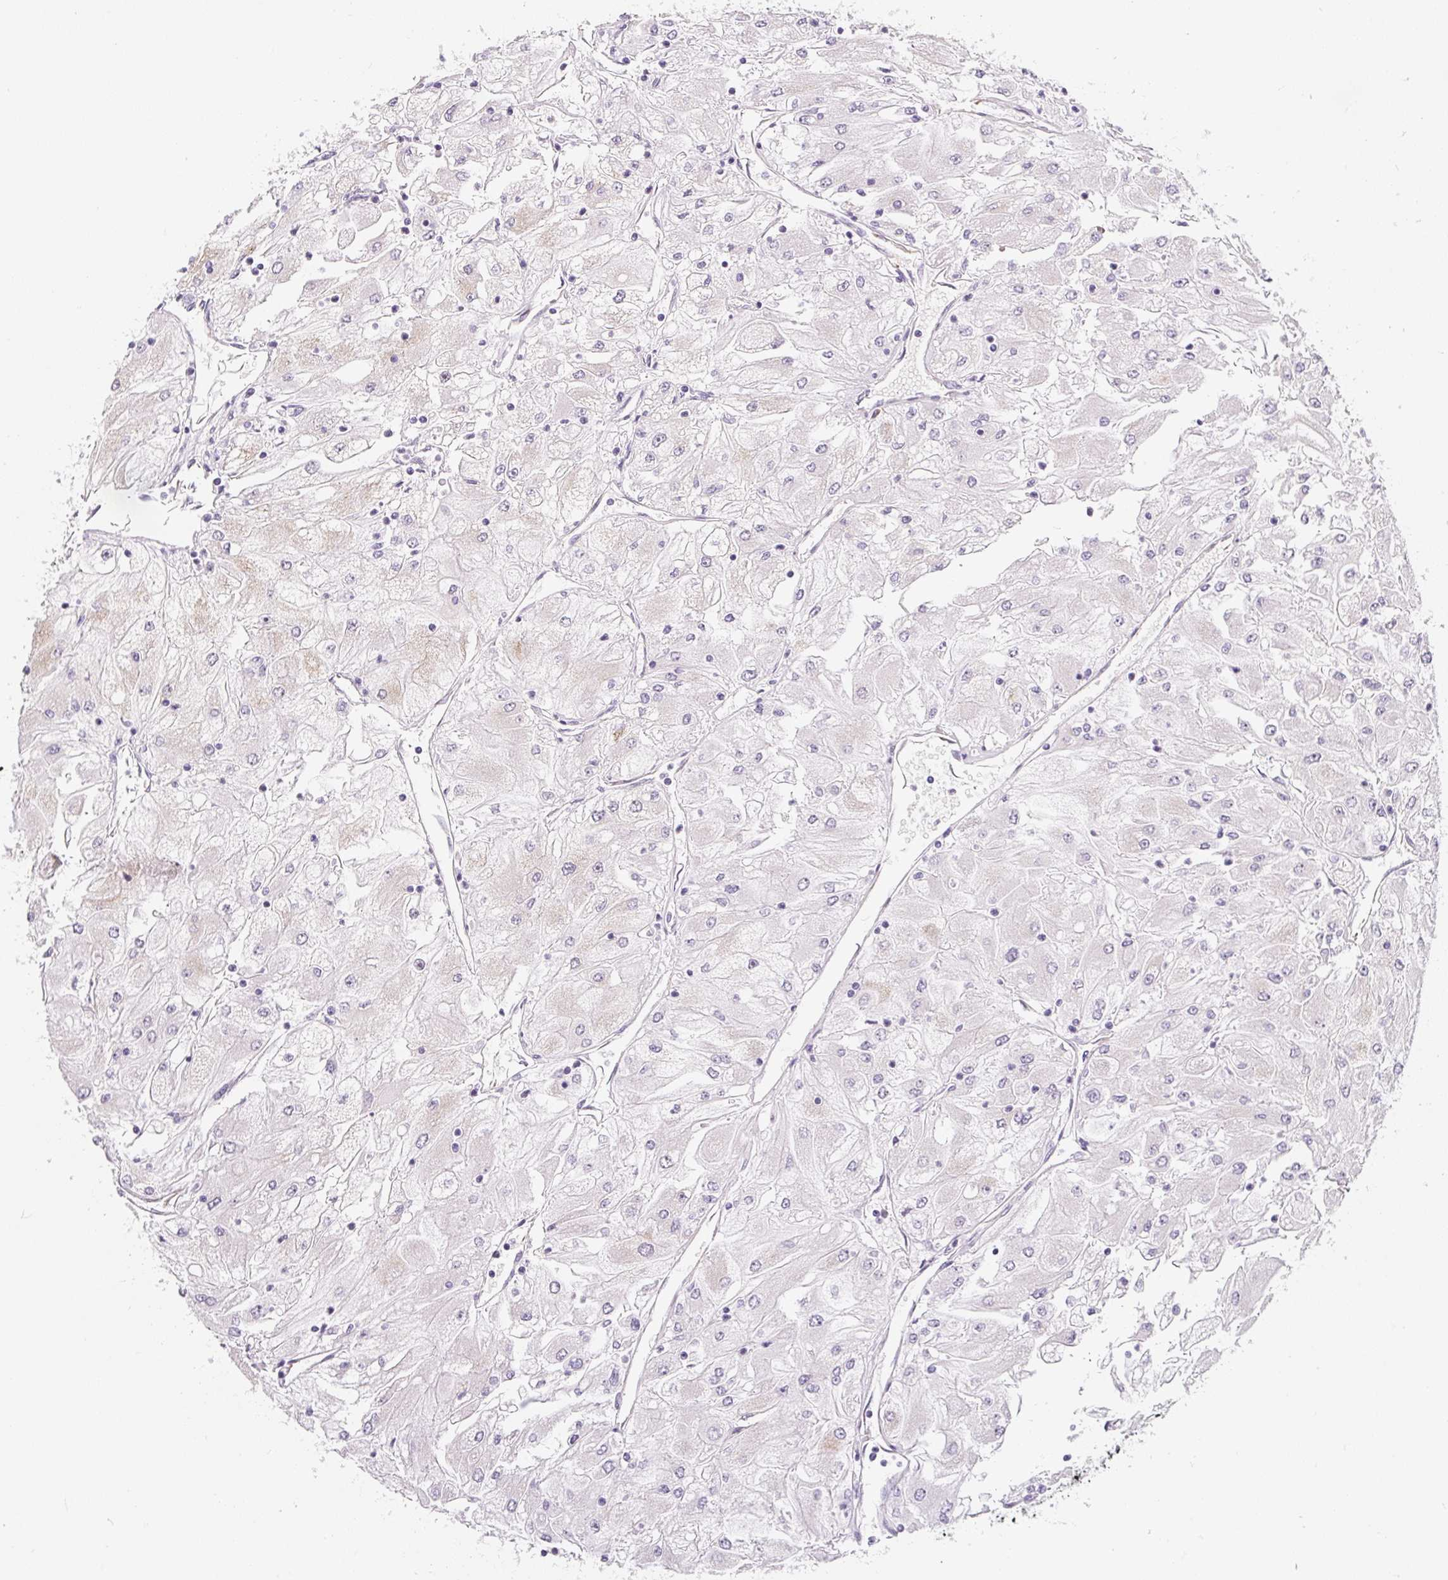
{"staining": {"intensity": "negative", "quantity": "none", "location": "none"}, "tissue": "renal cancer", "cell_type": "Tumor cells", "image_type": "cancer", "snomed": [{"axis": "morphology", "description": "Adenocarcinoma, NOS"}, {"axis": "topography", "description": "Kidney"}], "caption": "Renal cancer (adenocarcinoma) stained for a protein using immunohistochemistry reveals no expression tumor cells.", "gene": "PWWP3B", "patient": {"sex": "male", "age": 80}}